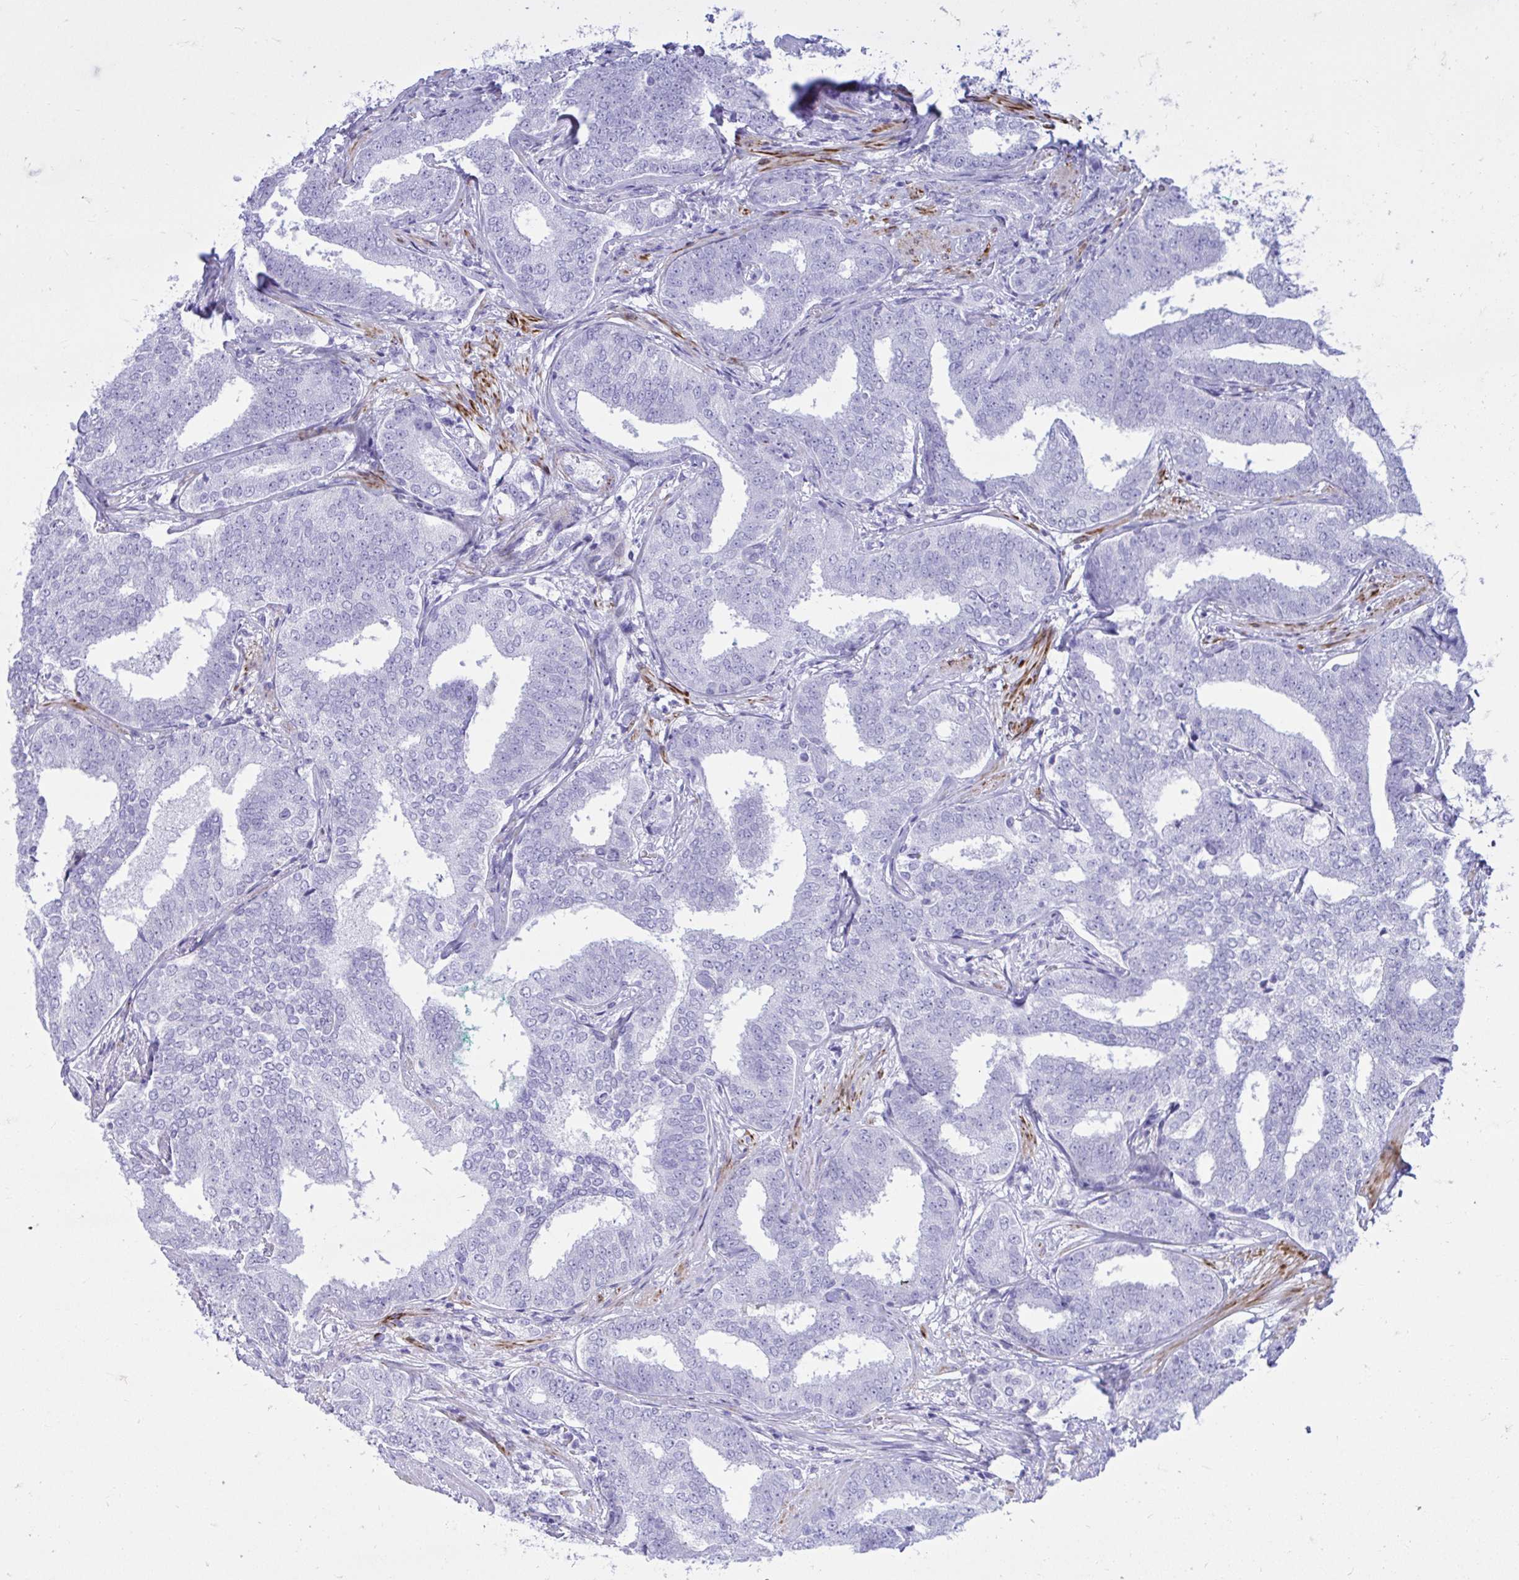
{"staining": {"intensity": "negative", "quantity": "none", "location": "none"}, "tissue": "prostate cancer", "cell_type": "Tumor cells", "image_type": "cancer", "snomed": [{"axis": "morphology", "description": "Adenocarcinoma, High grade"}, {"axis": "topography", "description": "Prostate"}], "caption": "Adenocarcinoma (high-grade) (prostate) stained for a protein using IHC exhibits no expression tumor cells.", "gene": "ANKDD1B", "patient": {"sex": "male", "age": 72}}